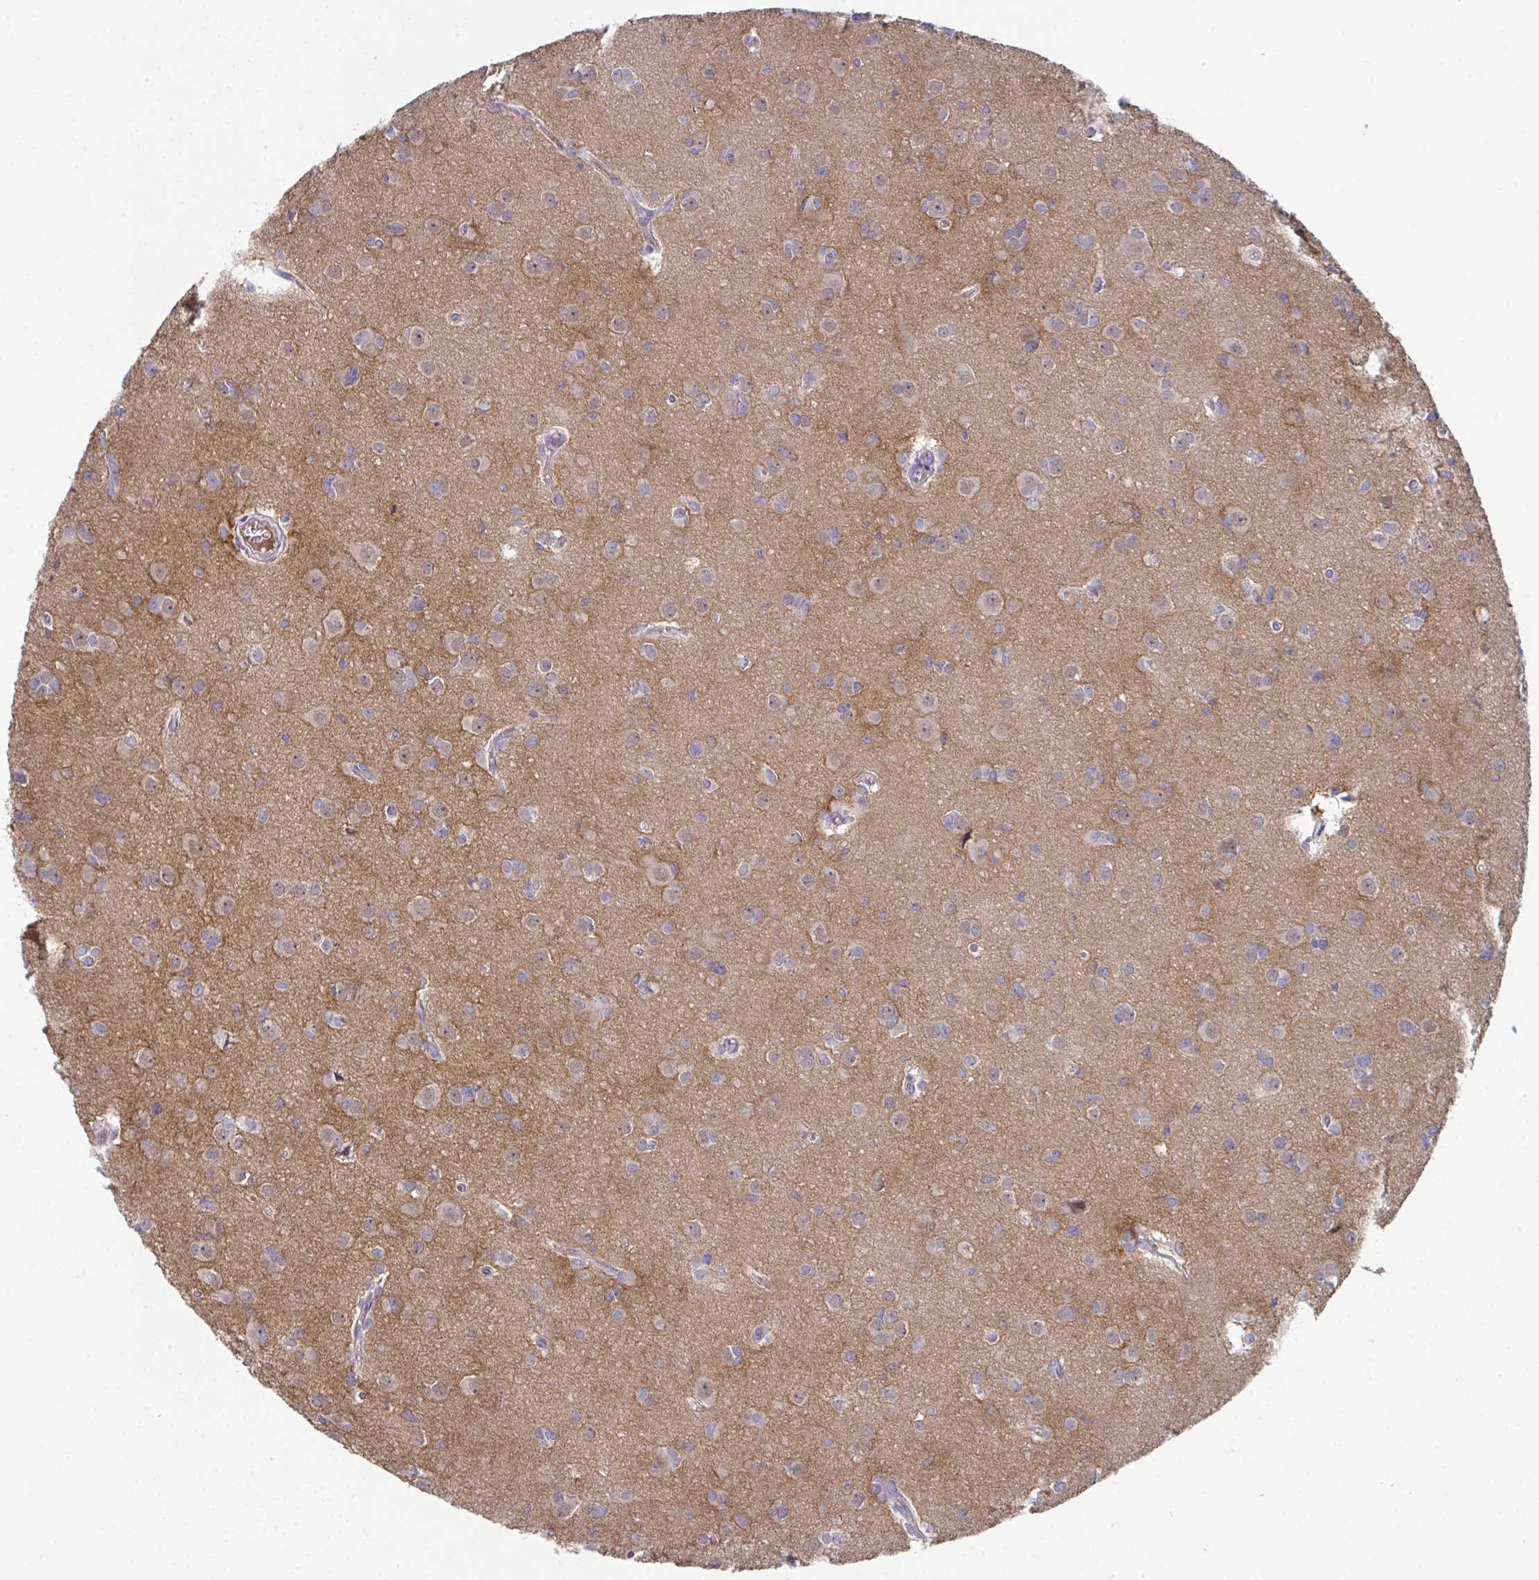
{"staining": {"intensity": "negative", "quantity": "none", "location": "none"}, "tissue": "glioma", "cell_type": "Tumor cells", "image_type": "cancer", "snomed": [{"axis": "morphology", "description": "Glioma, malignant, High grade"}, {"axis": "topography", "description": "Brain"}], "caption": "IHC histopathology image of human glioma stained for a protein (brown), which reveals no positivity in tumor cells.", "gene": "HGFAC", "patient": {"sex": "male", "age": 23}}